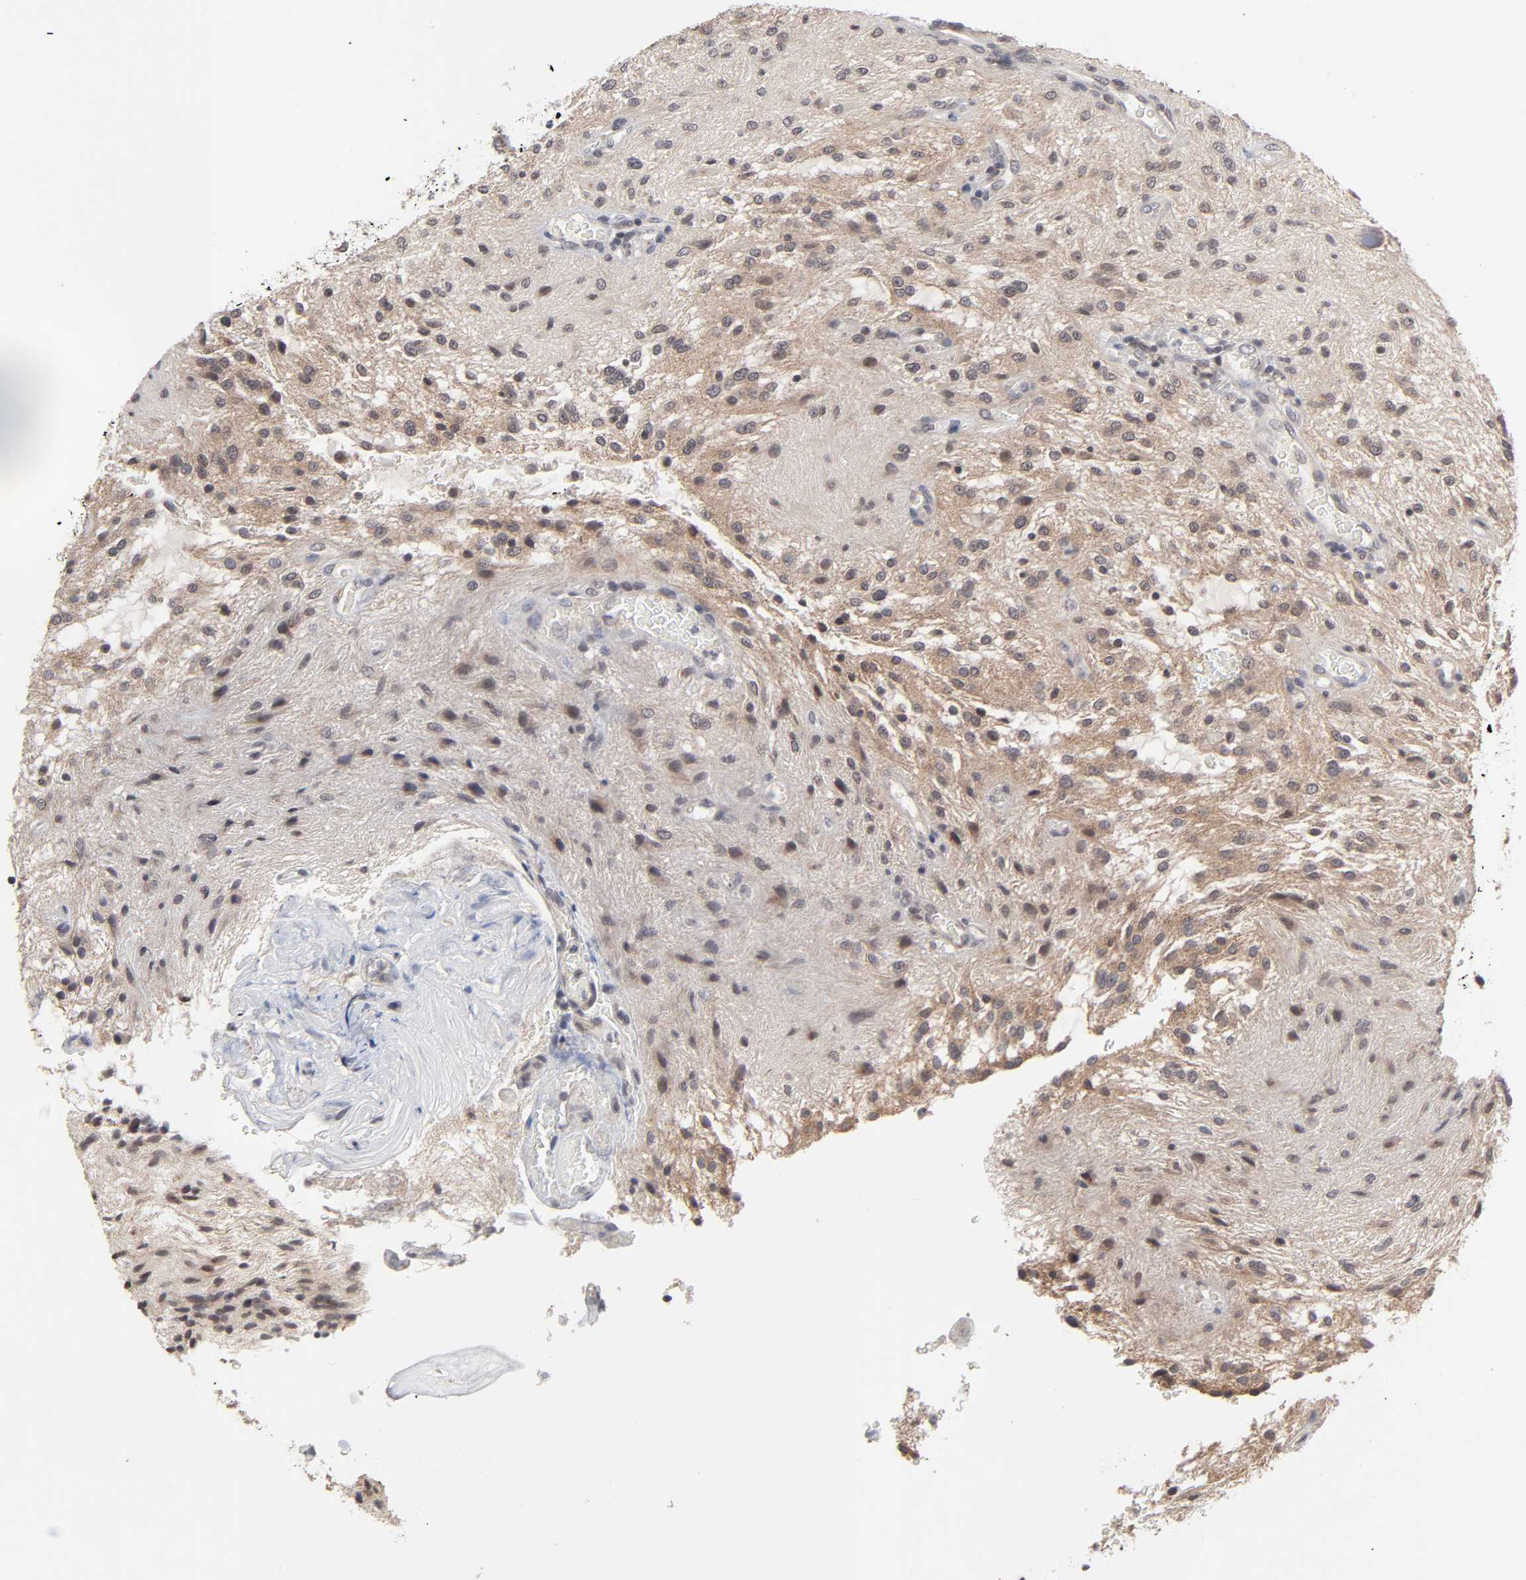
{"staining": {"intensity": "moderate", "quantity": "25%-75%", "location": "cytoplasmic/membranous"}, "tissue": "glioma", "cell_type": "Tumor cells", "image_type": "cancer", "snomed": [{"axis": "morphology", "description": "Glioma, malignant, NOS"}, {"axis": "topography", "description": "Cerebellum"}], "caption": "Immunohistochemical staining of malignant glioma displays medium levels of moderate cytoplasmic/membranous protein positivity in approximately 25%-75% of tumor cells.", "gene": "AUH", "patient": {"sex": "female", "age": 10}}